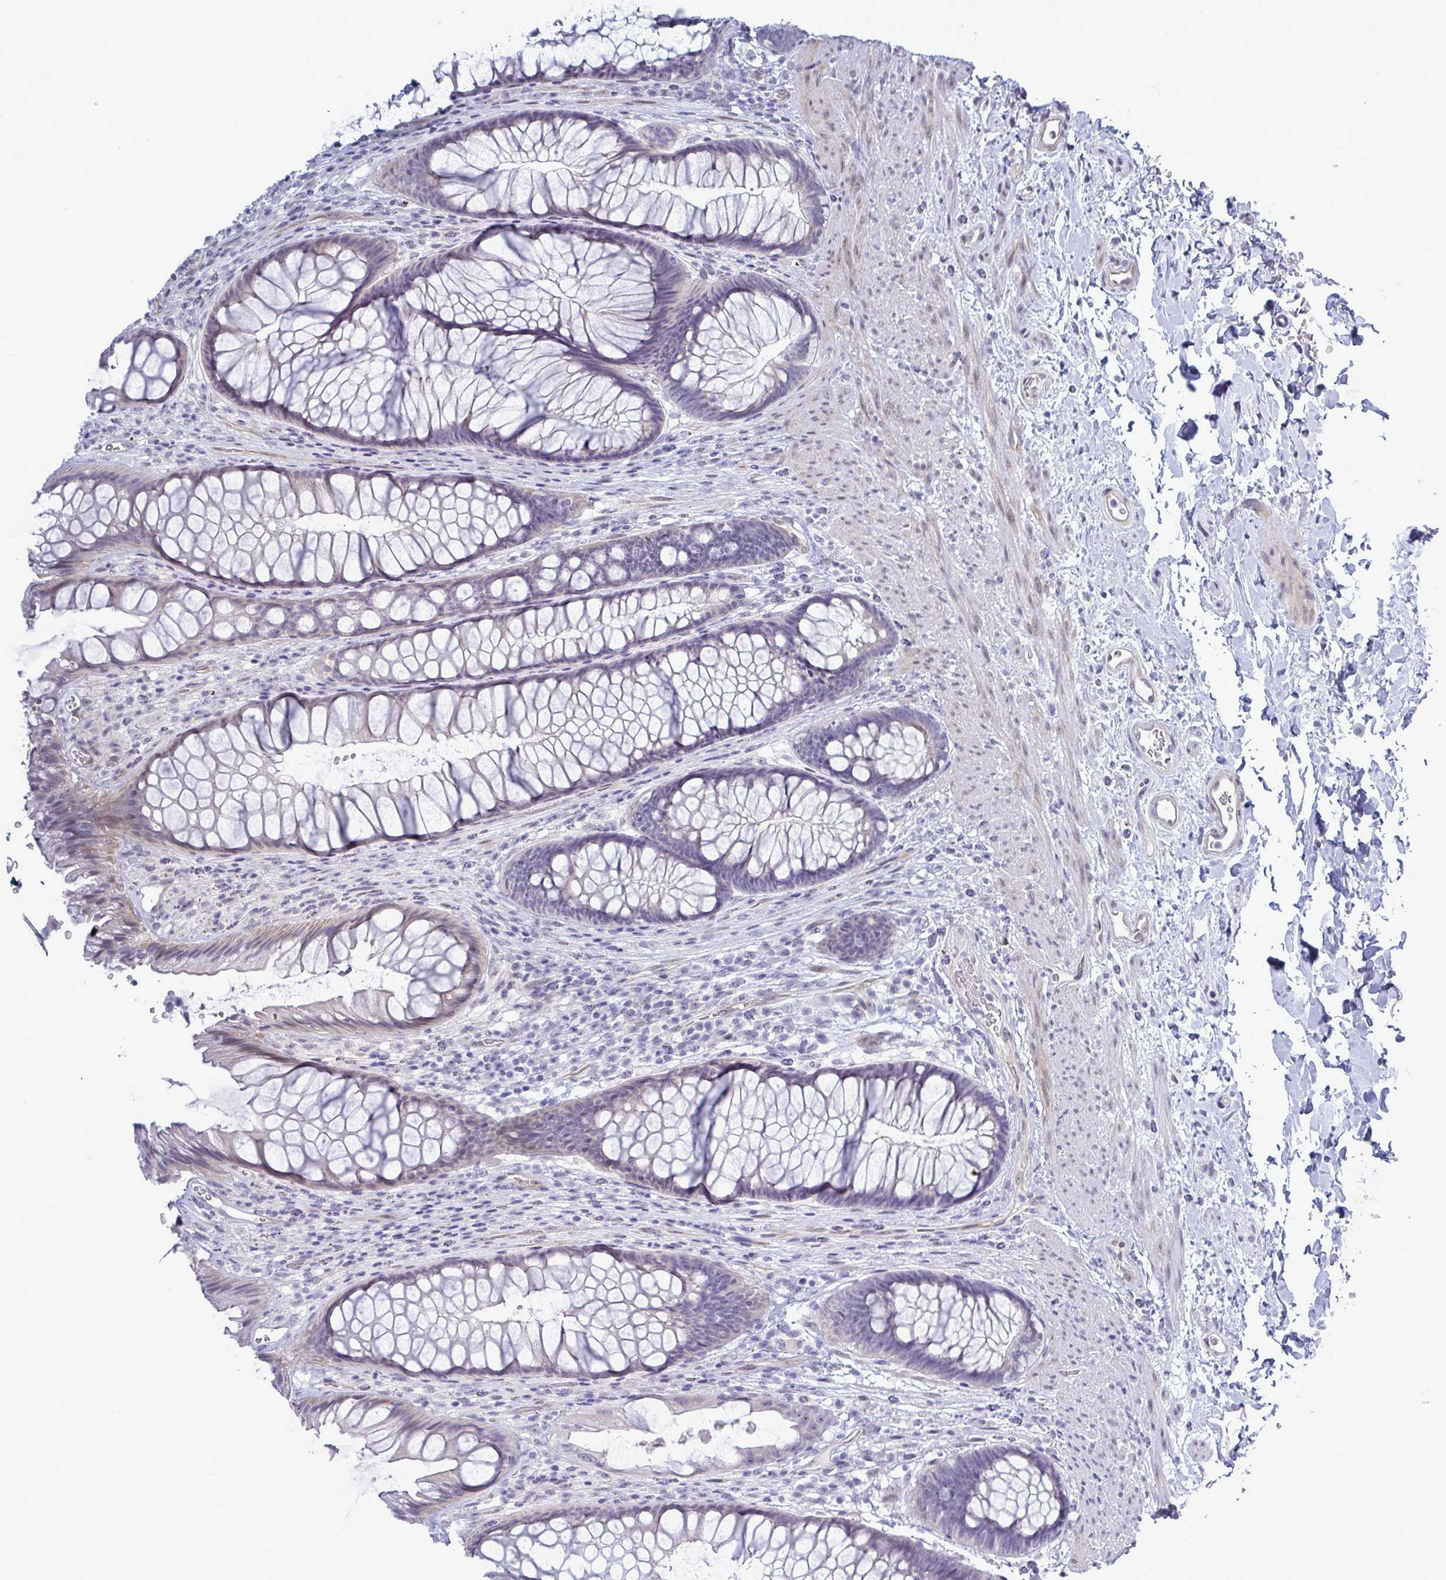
{"staining": {"intensity": "moderate", "quantity": "<25%", "location": "nuclear"}, "tissue": "rectum", "cell_type": "Glandular cells", "image_type": "normal", "snomed": [{"axis": "morphology", "description": "Normal tissue, NOS"}, {"axis": "topography", "description": "Rectum"}], "caption": "Immunohistochemistry (IHC) (DAB) staining of benign rectum demonstrates moderate nuclear protein expression in approximately <25% of glandular cells.", "gene": "MFSD4A", "patient": {"sex": "male", "age": 53}}